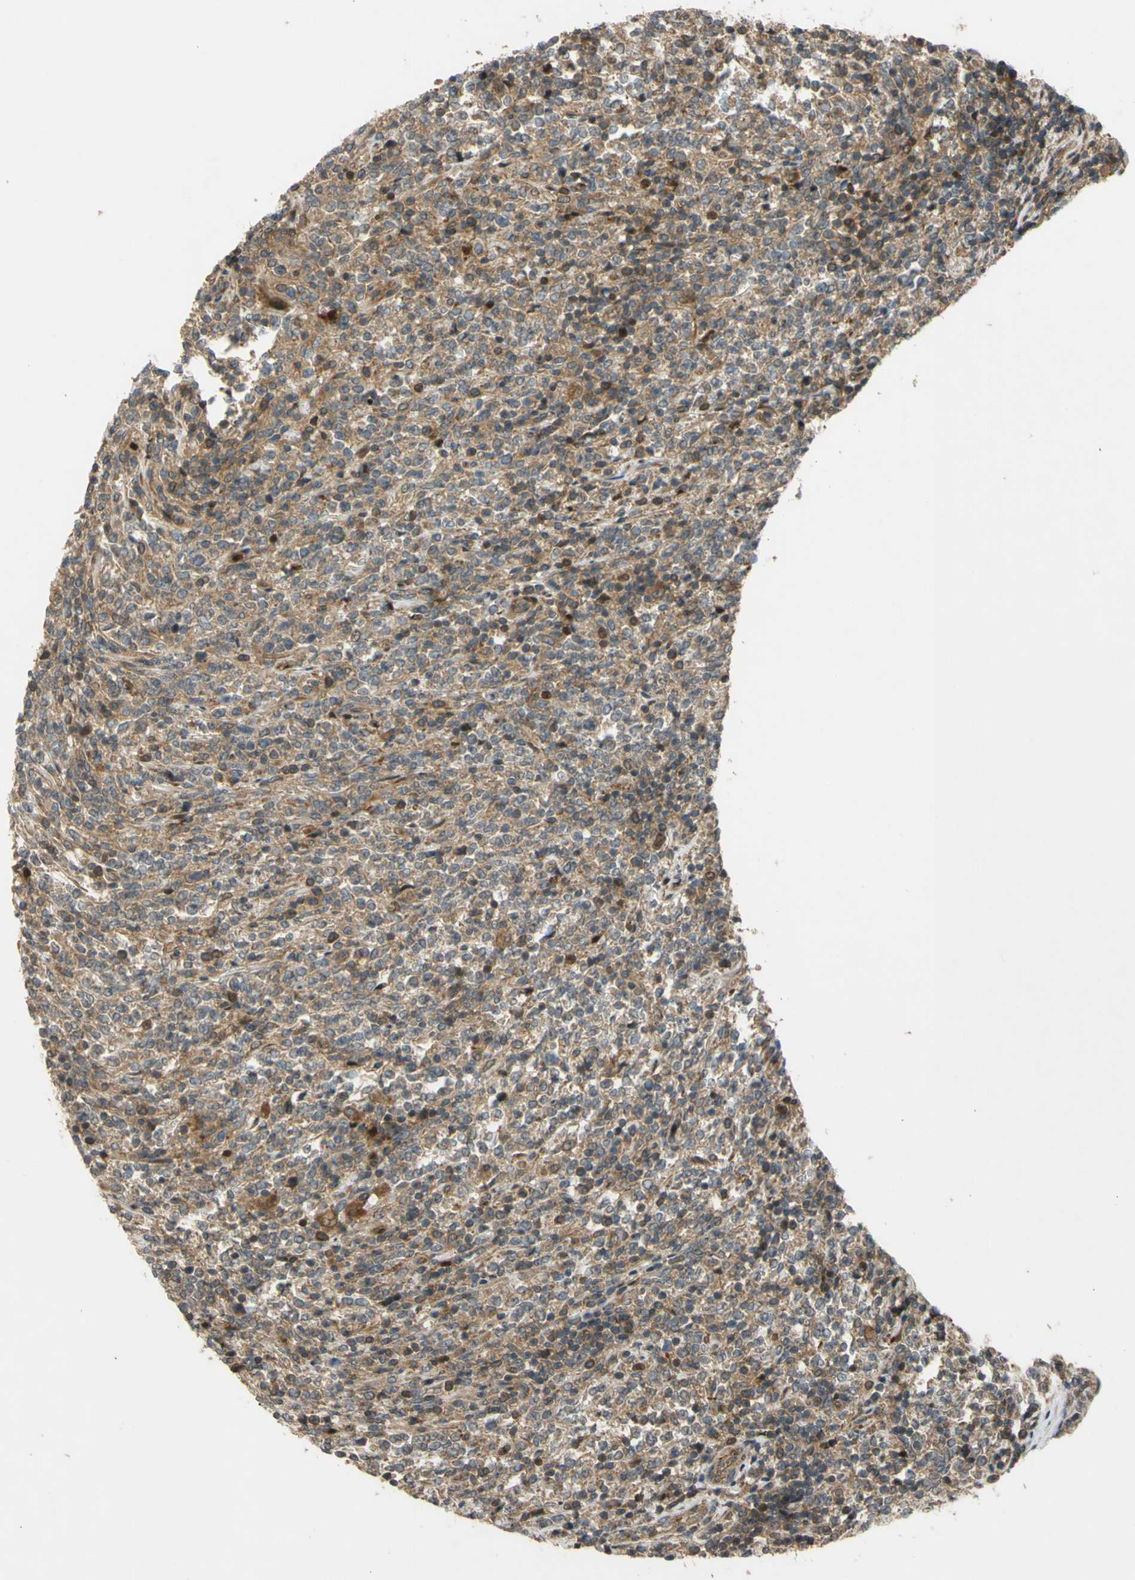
{"staining": {"intensity": "weak", "quantity": ">75%", "location": "cytoplasmic/membranous"}, "tissue": "lymphoma", "cell_type": "Tumor cells", "image_type": "cancer", "snomed": [{"axis": "morphology", "description": "Malignant lymphoma, non-Hodgkin's type, High grade"}, {"axis": "topography", "description": "Soft tissue"}], "caption": "Lymphoma stained with immunohistochemistry (IHC) reveals weak cytoplasmic/membranous expression in approximately >75% of tumor cells.", "gene": "FLII", "patient": {"sex": "male", "age": 18}}